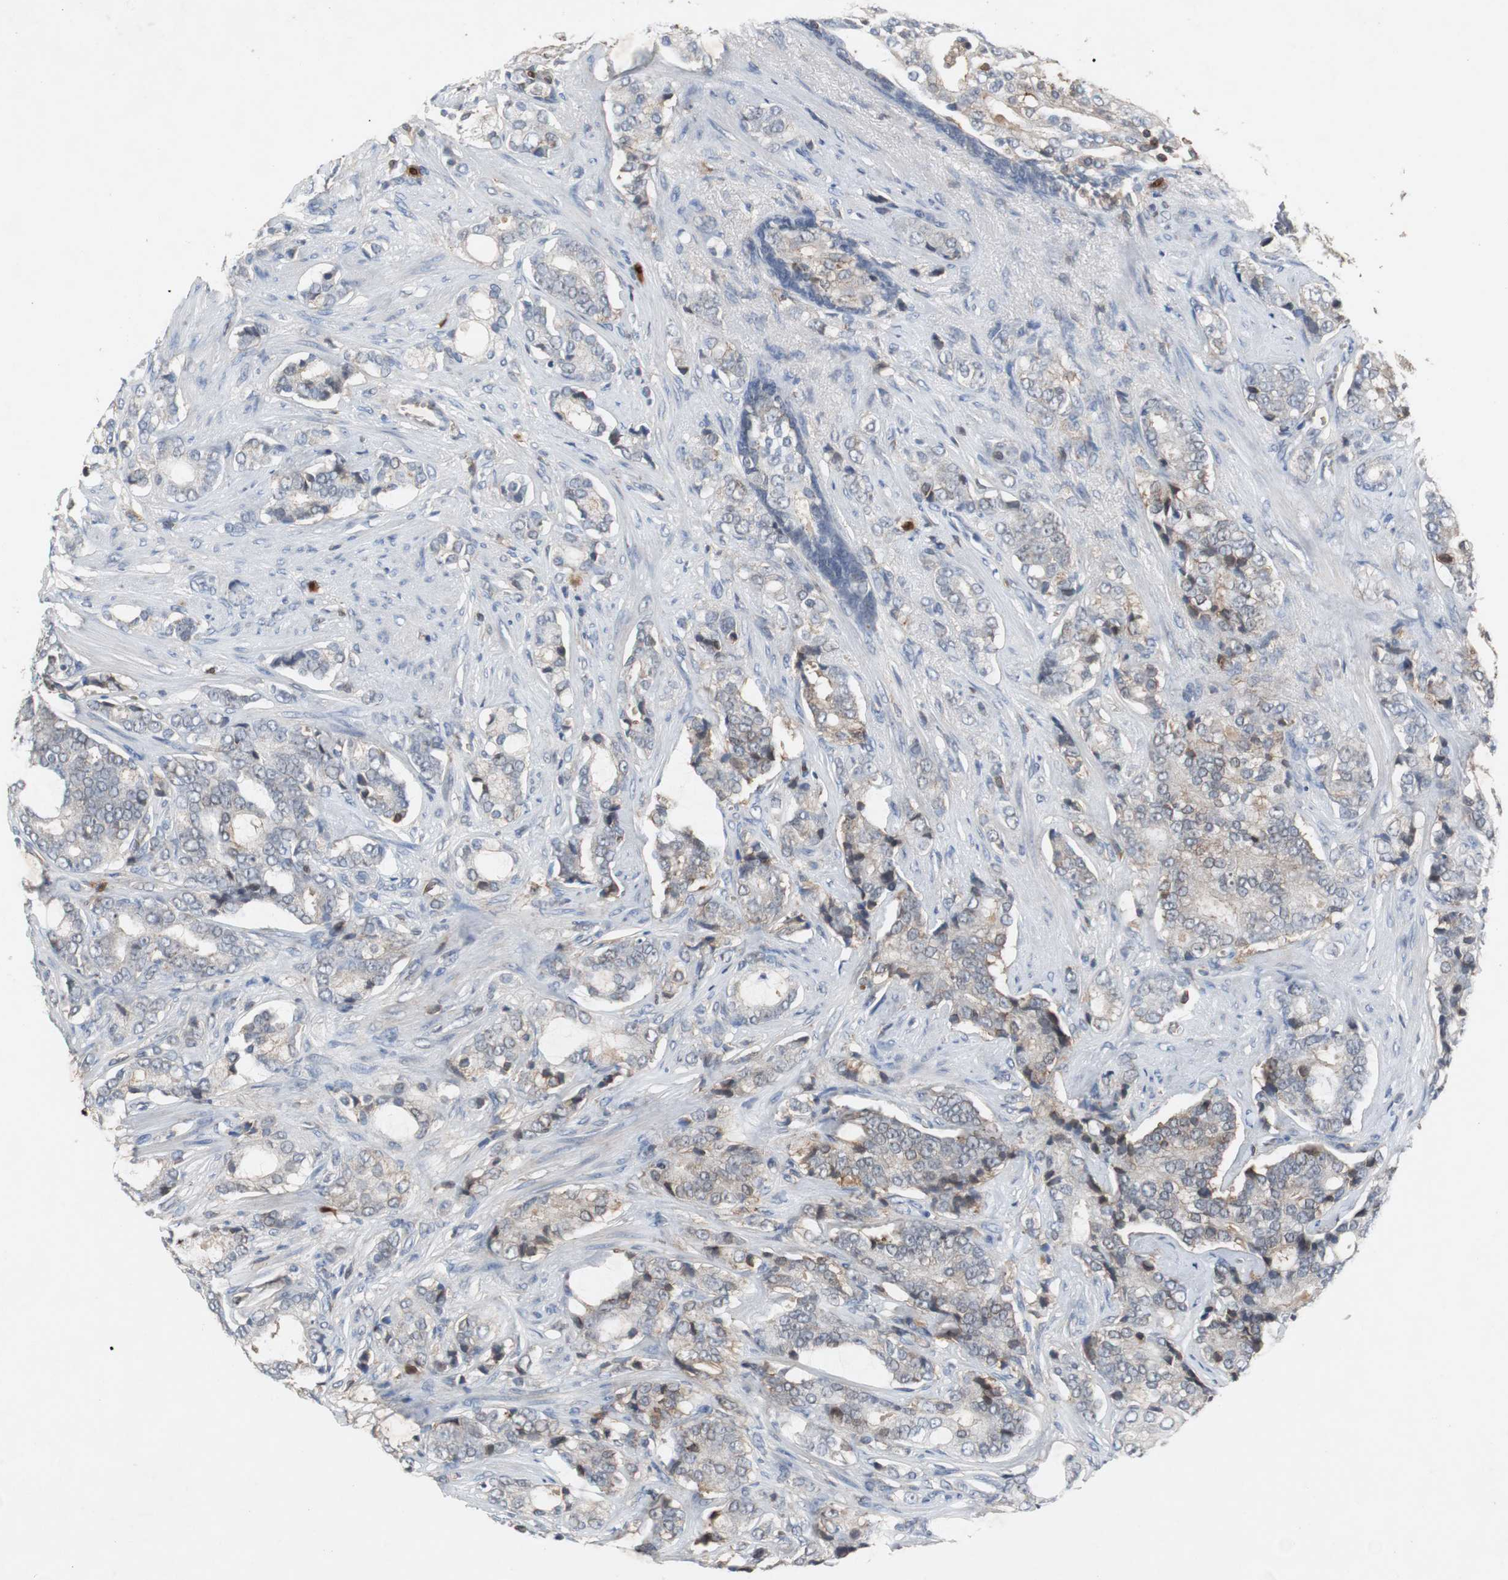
{"staining": {"intensity": "weak", "quantity": "<25%", "location": "cytoplasmic/membranous"}, "tissue": "prostate cancer", "cell_type": "Tumor cells", "image_type": "cancer", "snomed": [{"axis": "morphology", "description": "Adenocarcinoma, Low grade"}, {"axis": "topography", "description": "Prostate"}], "caption": "Immunohistochemistry (IHC) of prostate cancer (low-grade adenocarcinoma) demonstrates no positivity in tumor cells. Brightfield microscopy of immunohistochemistry stained with DAB (3,3'-diaminobenzidine) (brown) and hematoxylin (blue), captured at high magnification.", "gene": "CALB2", "patient": {"sex": "male", "age": 58}}